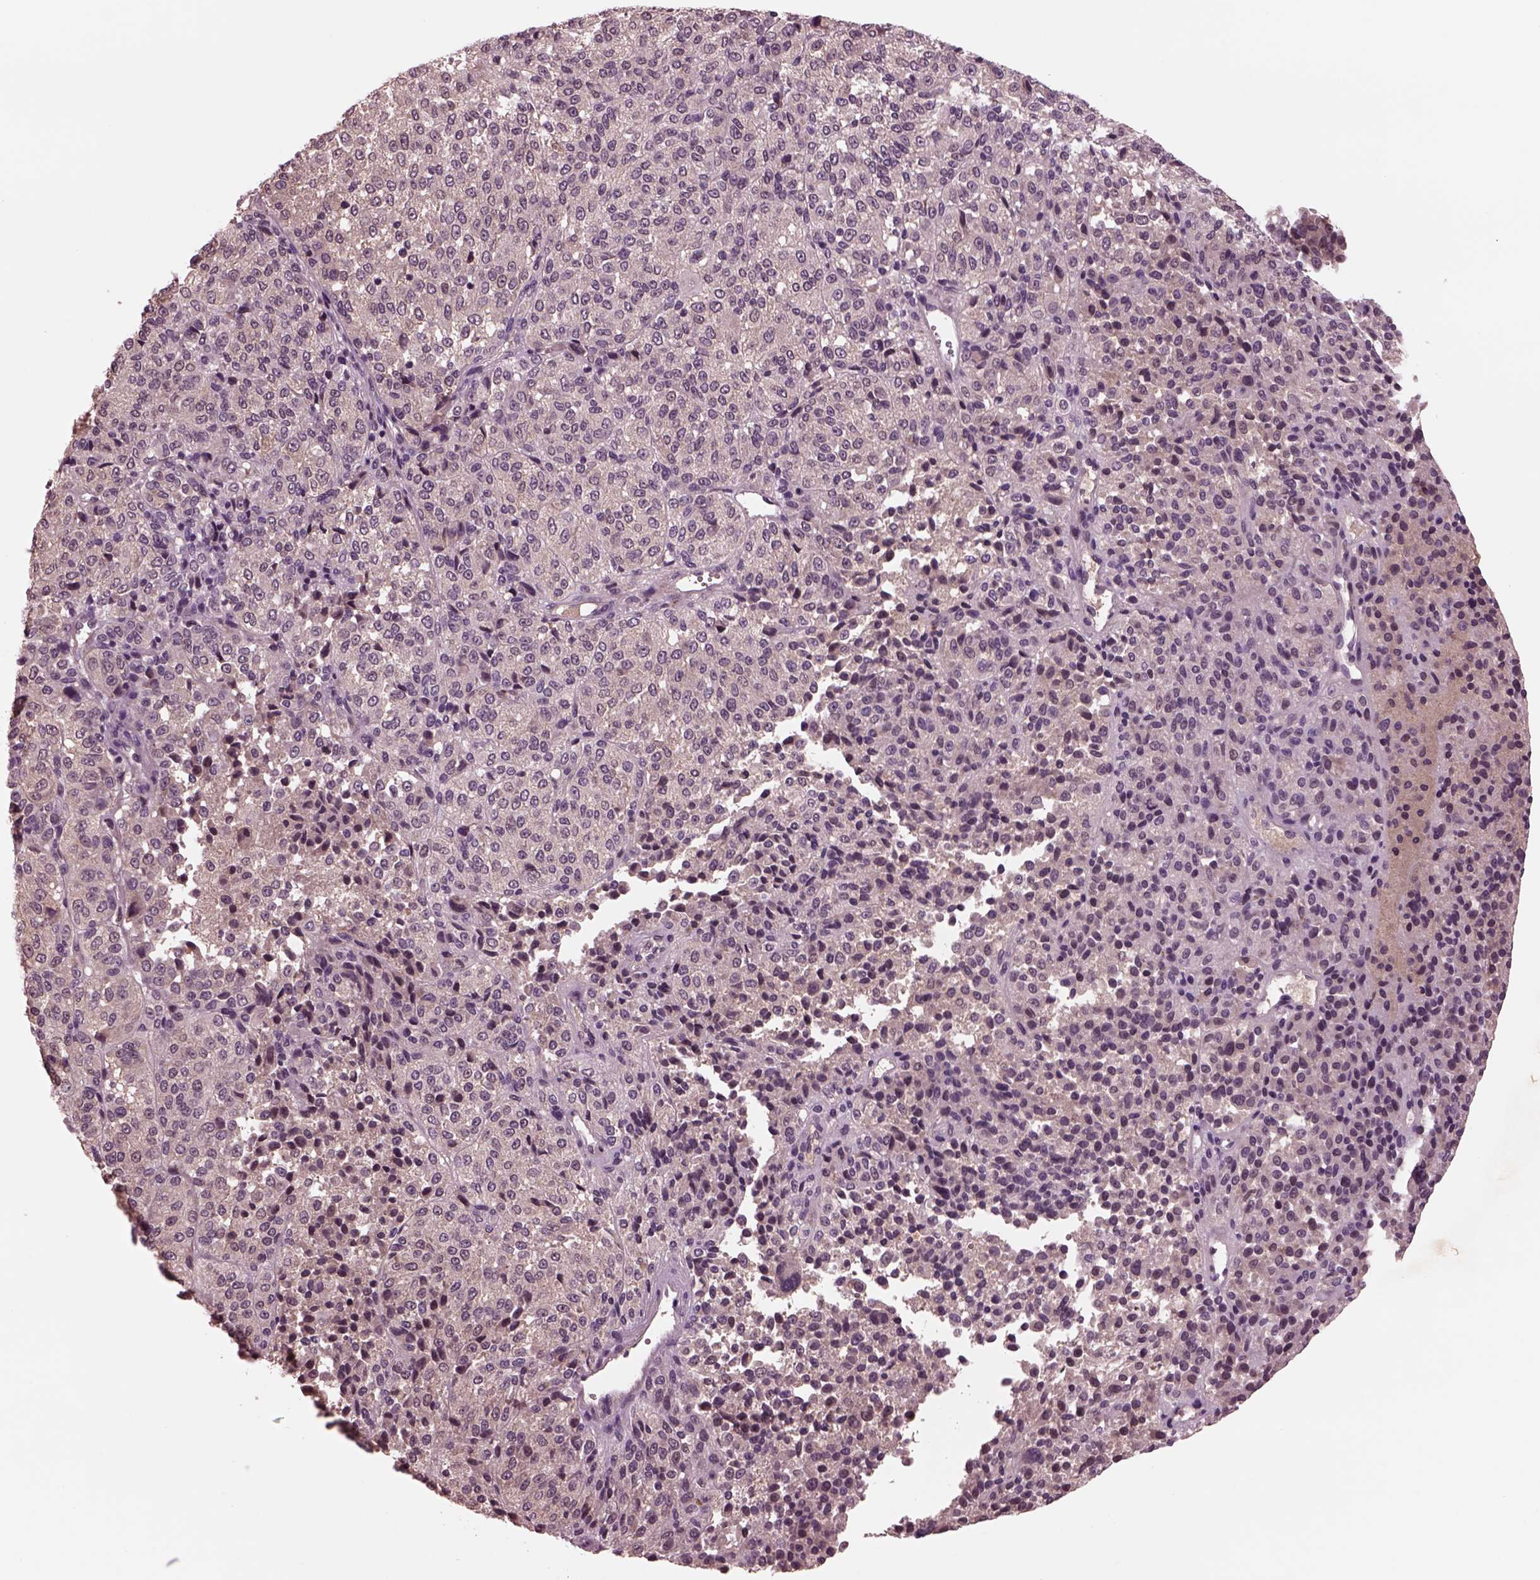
{"staining": {"intensity": "weak", "quantity": "<25%", "location": "nuclear"}, "tissue": "melanoma", "cell_type": "Tumor cells", "image_type": "cancer", "snomed": [{"axis": "morphology", "description": "Malignant melanoma, Metastatic site"}, {"axis": "topography", "description": "Brain"}], "caption": "Melanoma was stained to show a protein in brown. There is no significant staining in tumor cells. (Brightfield microscopy of DAB (3,3'-diaminobenzidine) immunohistochemistry (IHC) at high magnification).", "gene": "NAP1L5", "patient": {"sex": "female", "age": 56}}